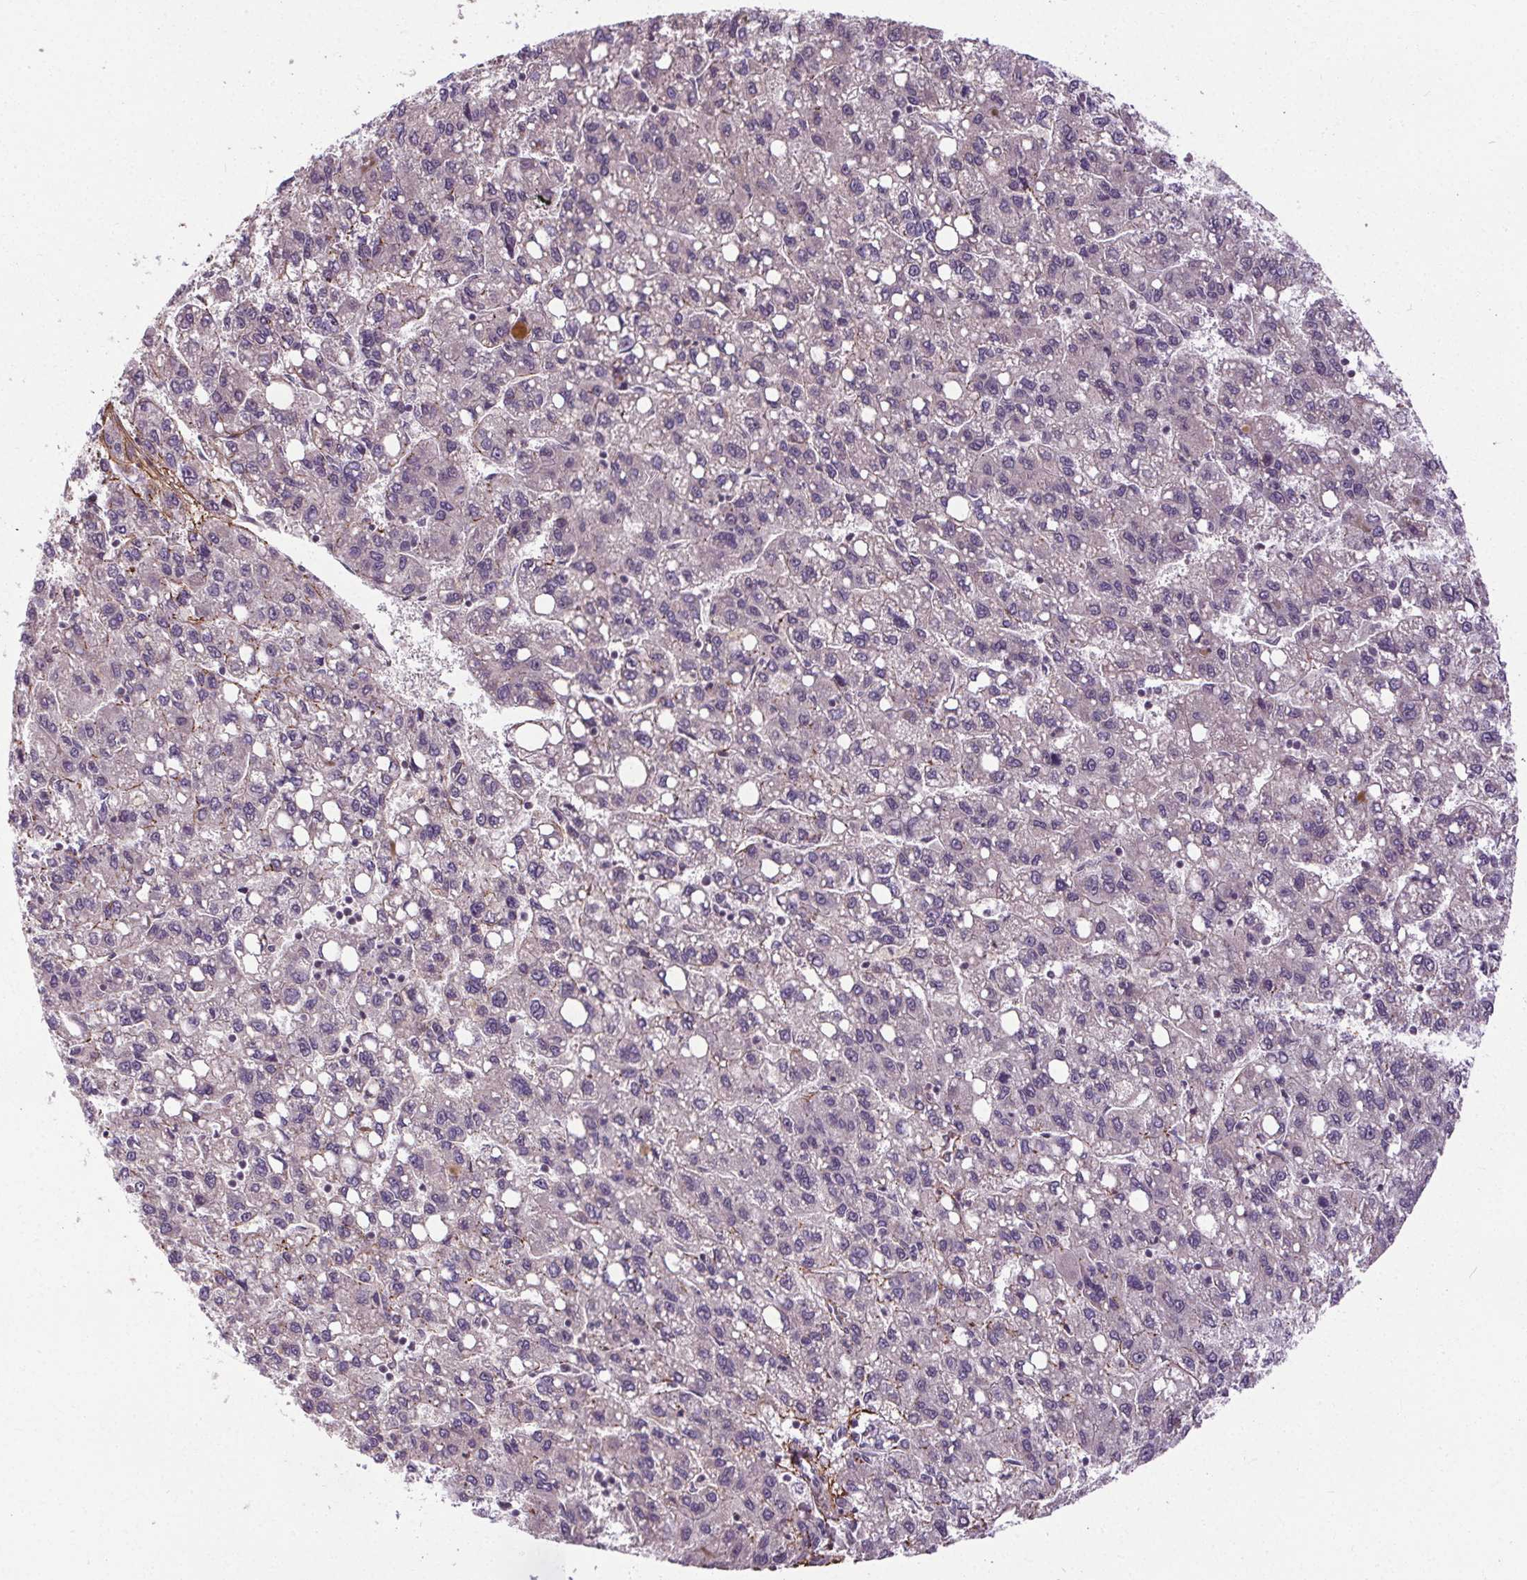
{"staining": {"intensity": "negative", "quantity": "none", "location": "none"}, "tissue": "liver cancer", "cell_type": "Tumor cells", "image_type": "cancer", "snomed": [{"axis": "morphology", "description": "Carcinoma, Hepatocellular, NOS"}, {"axis": "topography", "description": "Liver"}], "caption": "Histopathology image shows no significant protein expression in tumor cells of liver hepatocellular carcinoma.", "gene": "KIAA0232", "patient": {"sex": "female", "age": 82}}